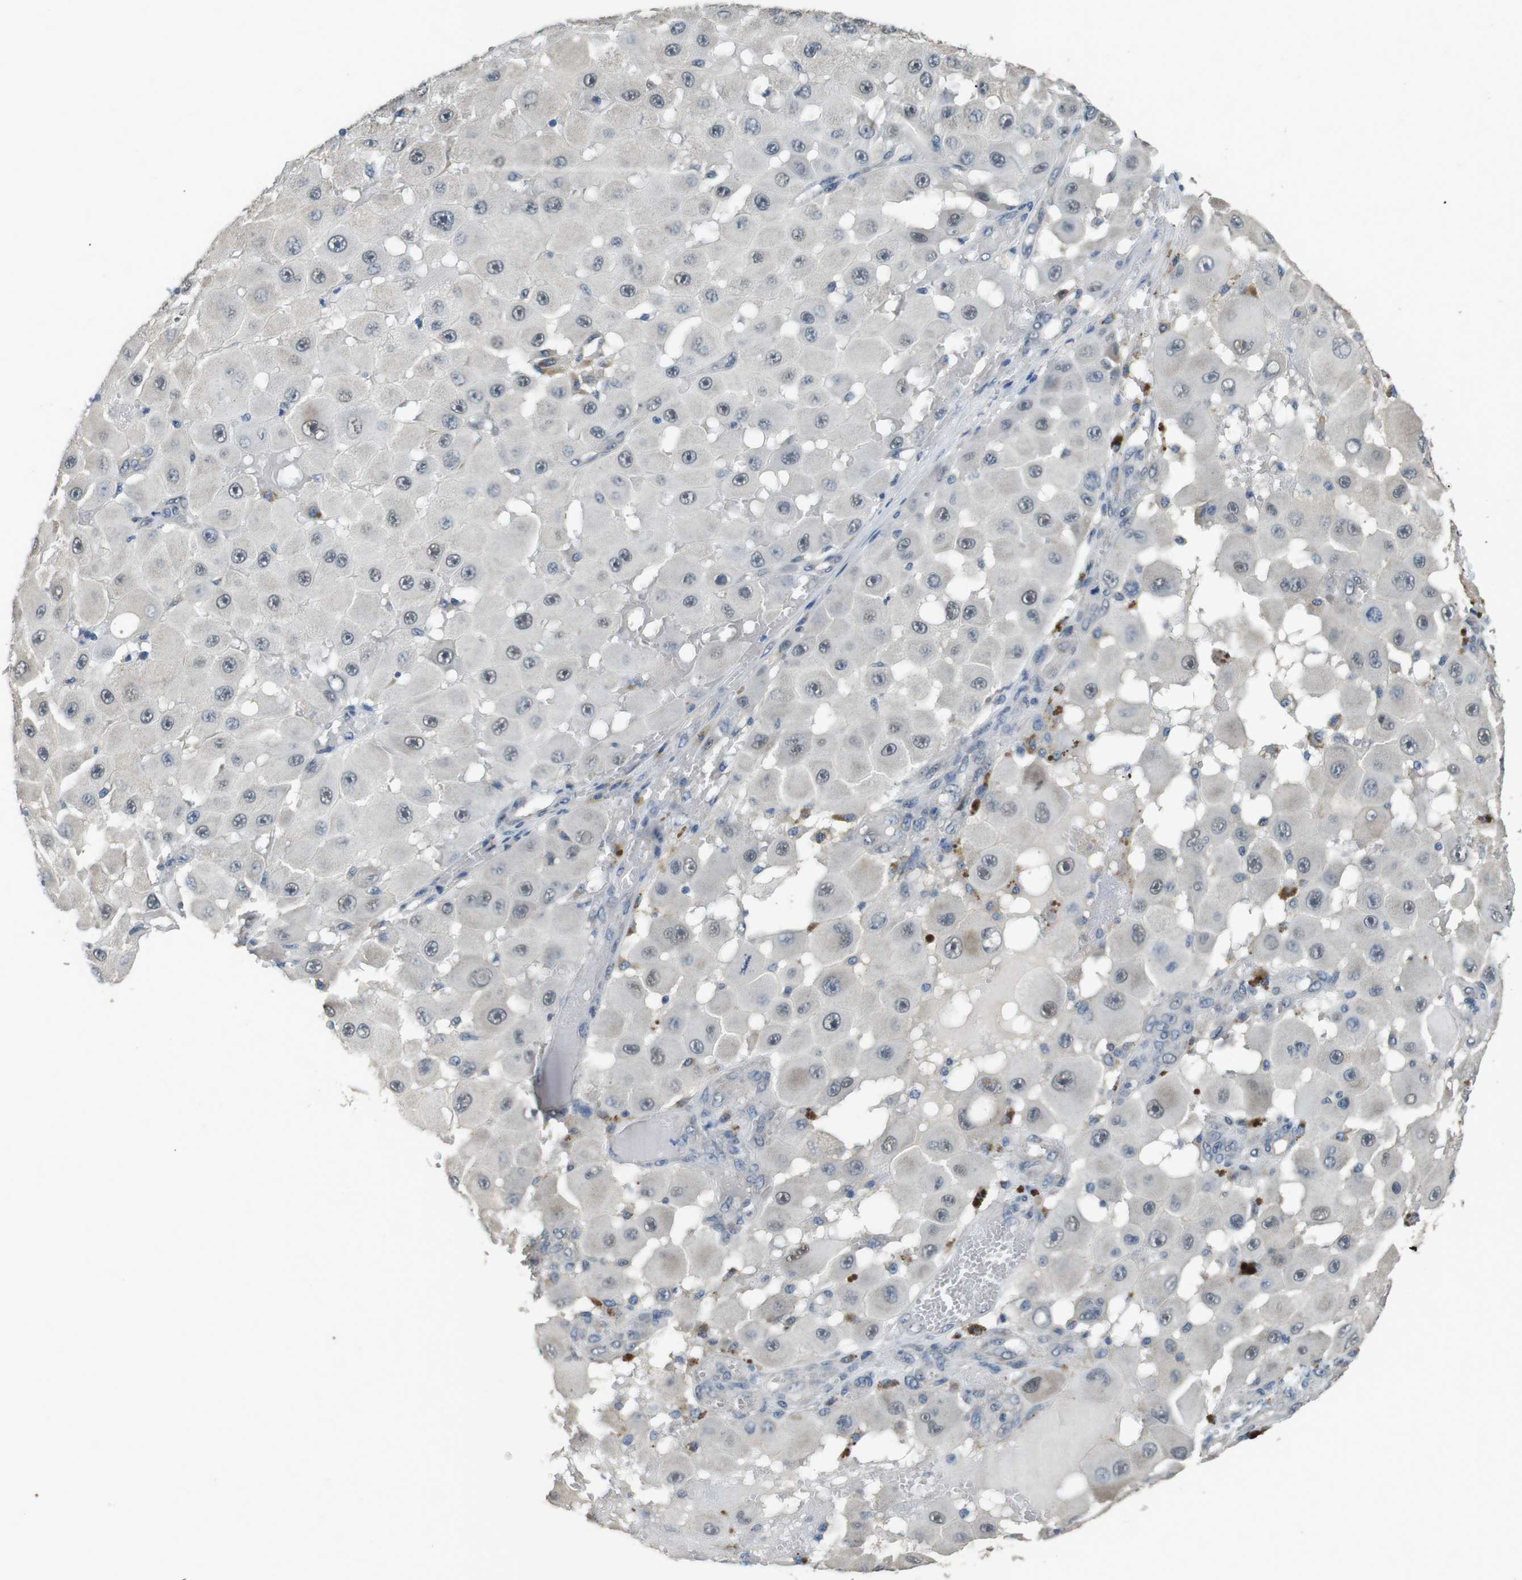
{"staining": {"intensity": "weak", "quantity": "25%-75%", "location": "nuclear"}, "tissue": "melanoma", "cell_type": "Tumor cells", "image_type": "cancer", "snomed": [{"axis": "morphology", "description": "Malignant melanoma, NOS"}, {"axis": "topography", "description": "Skin"}], "caption": "Tumor cells display weak nuclear positivity in about 25%-75% of cells in melanoma.", "gene": "CLDN7", "patient": {"sex": "female", "age": 81}}